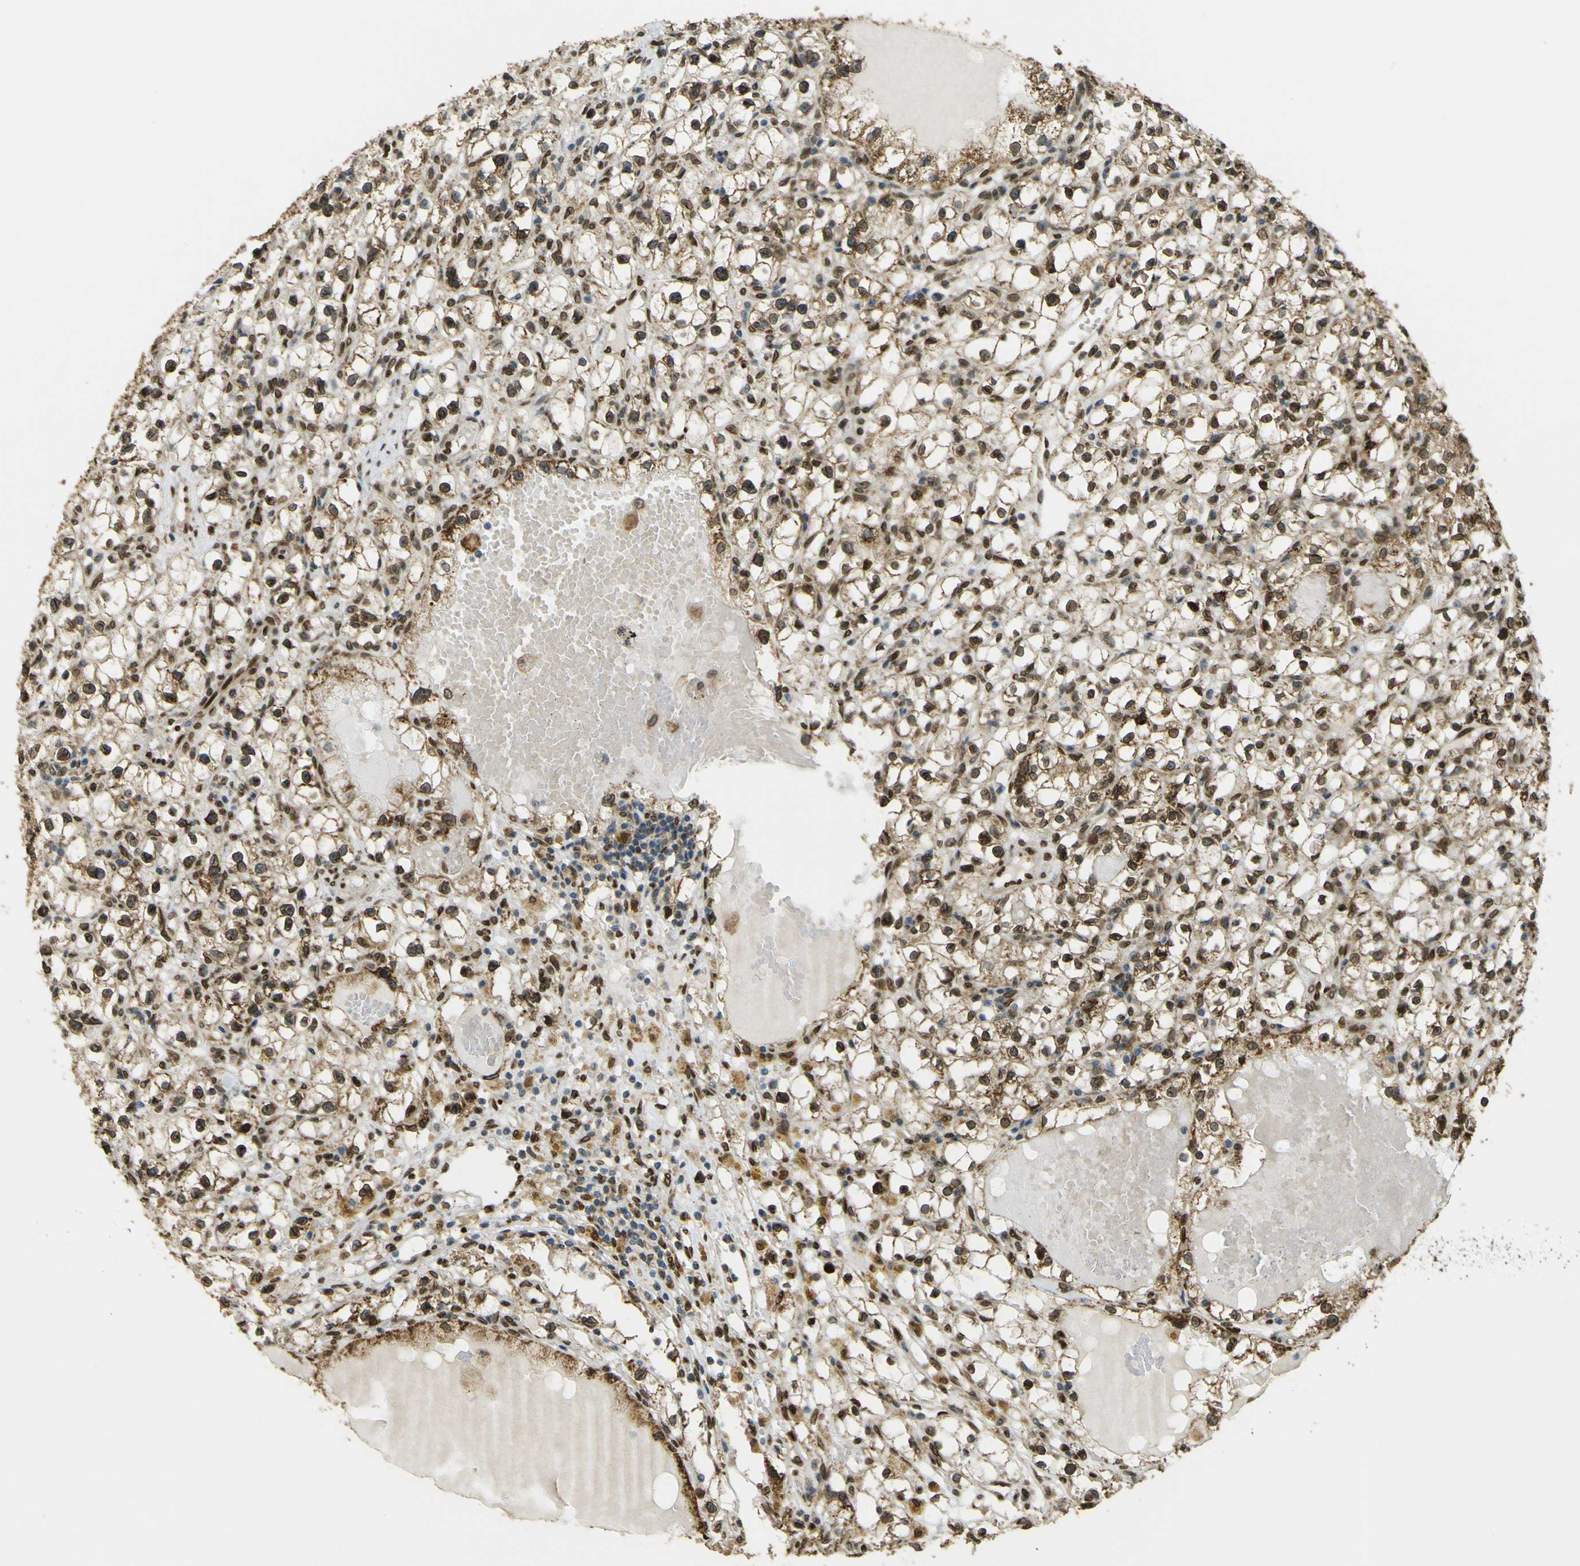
{"staining": {"intensity": "moderate", "quantity": ">75%", "location": "cytoplasmic/membranous,nuclear"}, "tissue": "renal cancer", "cell_type": "Tumor cells", "image_type": "cancer", "snomed": [{"axis": "morphology", "description": "Adenocarcinoma, NOS"}, {"axis": "topography", "description": "Kidney"}], "caption": "Human renal cancer stained with a brown dye shows moderate cytoplasmic/membranous and nuclear positive staining in approximately >75% of tumor cells.", "gene": "GALNT1", "patient": {"sex": "male", "age": 56}}